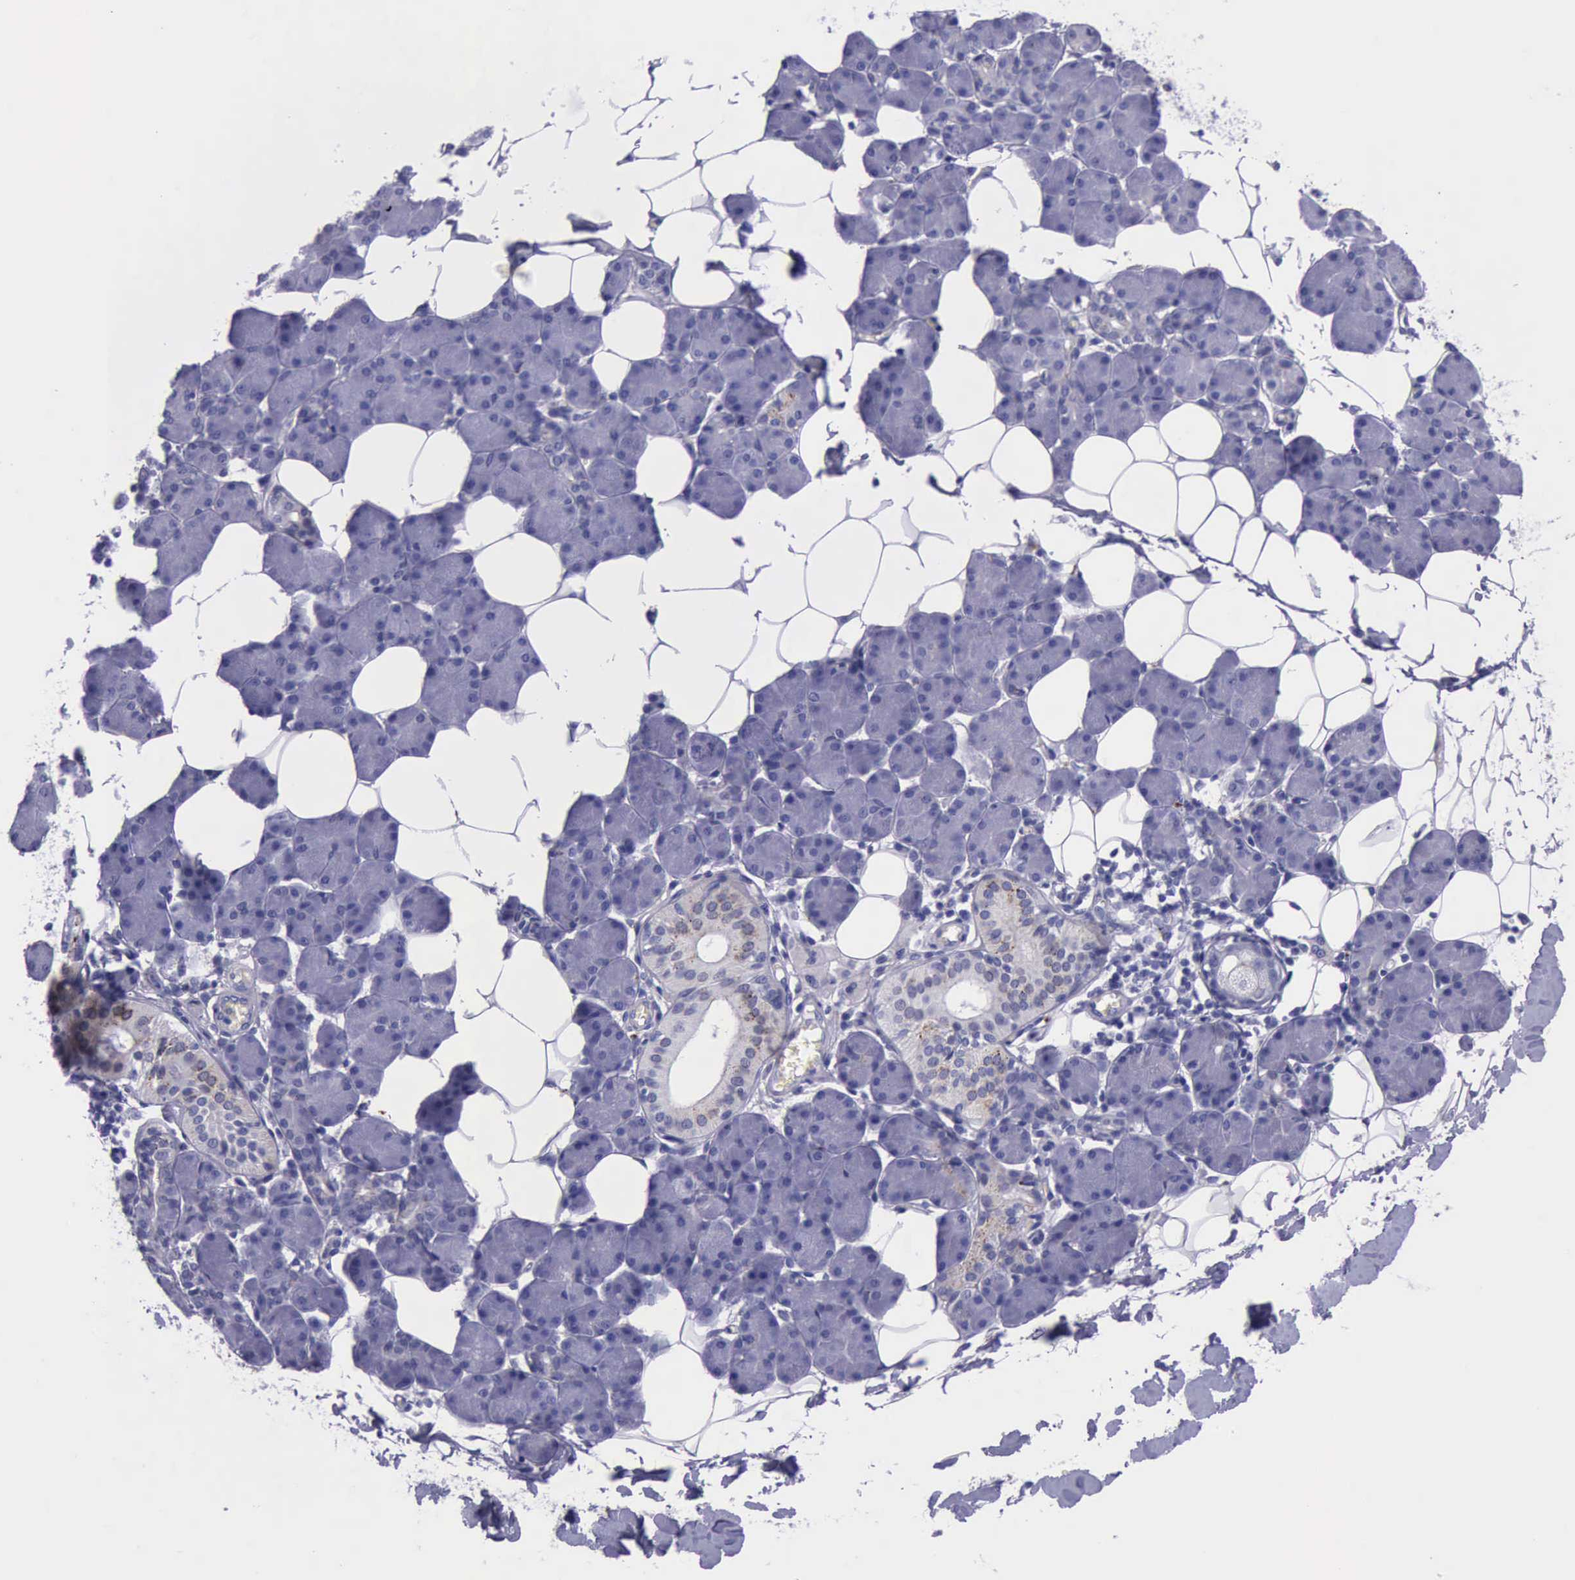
{"staining": {"intensity": "weak", "quantity": "<25%", "location": "cytoplasmic/membranous"}, "tissue": "salivary gland", "cell_type": "Glandular cells", "image_type": "normal", "snomed": [{"axis": "morphology", "description": "Normal tissue, NOS"}, {"axis": "morphology", "description": "Adenoma, NOS"}, {"axis": "topography", "description": "Salivary gland"}], "caption": "The histopathology image displays no significant expression in glandular cells of salivary gland. (DAB (3,3'-diaminobenzidine) immunohistochemistry visualized using brightfield microscopy, high magnification).", "gene": "GLA", "patient": {"sex": "female", "age": 32}}